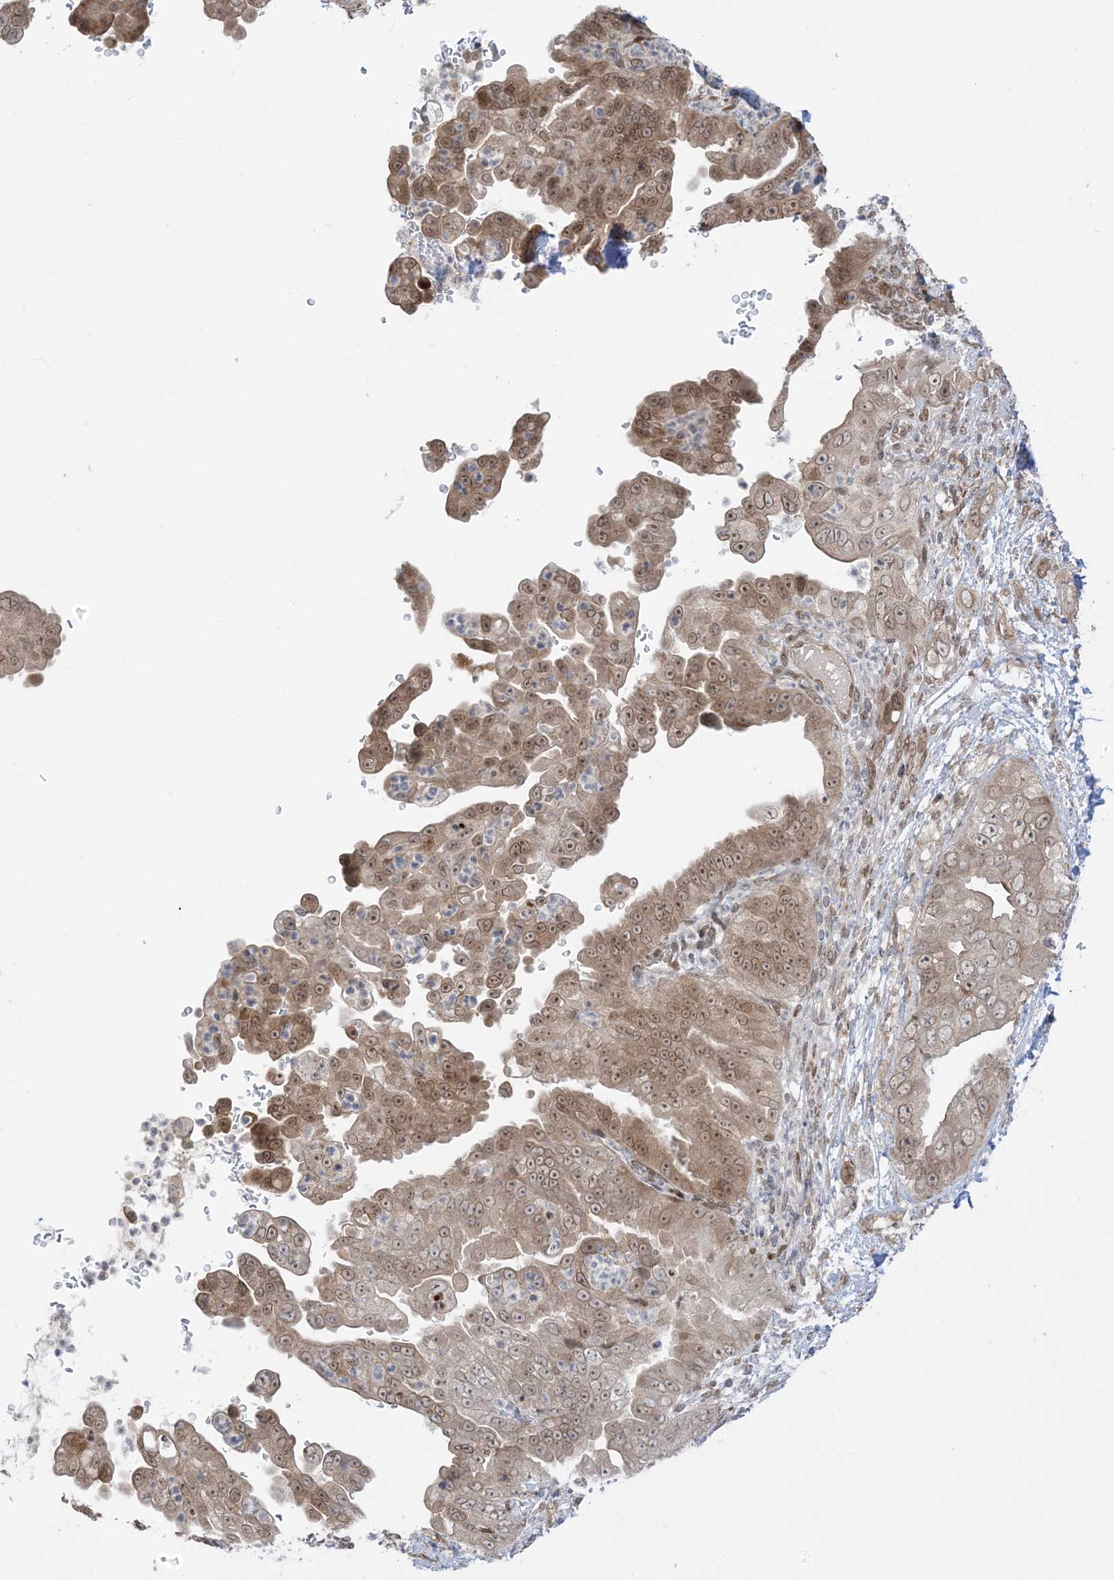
{"staining": {"intensity": "moderate", "quantity": ">75%", "location": "cytoplasmic/membranous,nuclear"}, "tissue": "pancreatic cancer", "cell_type": "Tumor cells", "image_type": "cancer", "snomed": [{"axis": "morphology", "description": "Adenocarcinoma, NOS"}, {"axis": "topography", "description": "Pancreas"}], "caption": "There is medium levels of moderate cytoplasmic/membranous and nuclear positivity in tumor cells of pancreatic adenocarcinoma, as demonstrated by immunohistochemical staining (brown color).", "gene": "UBE2E2", "patient": {"sex": "female", "age": 78}}